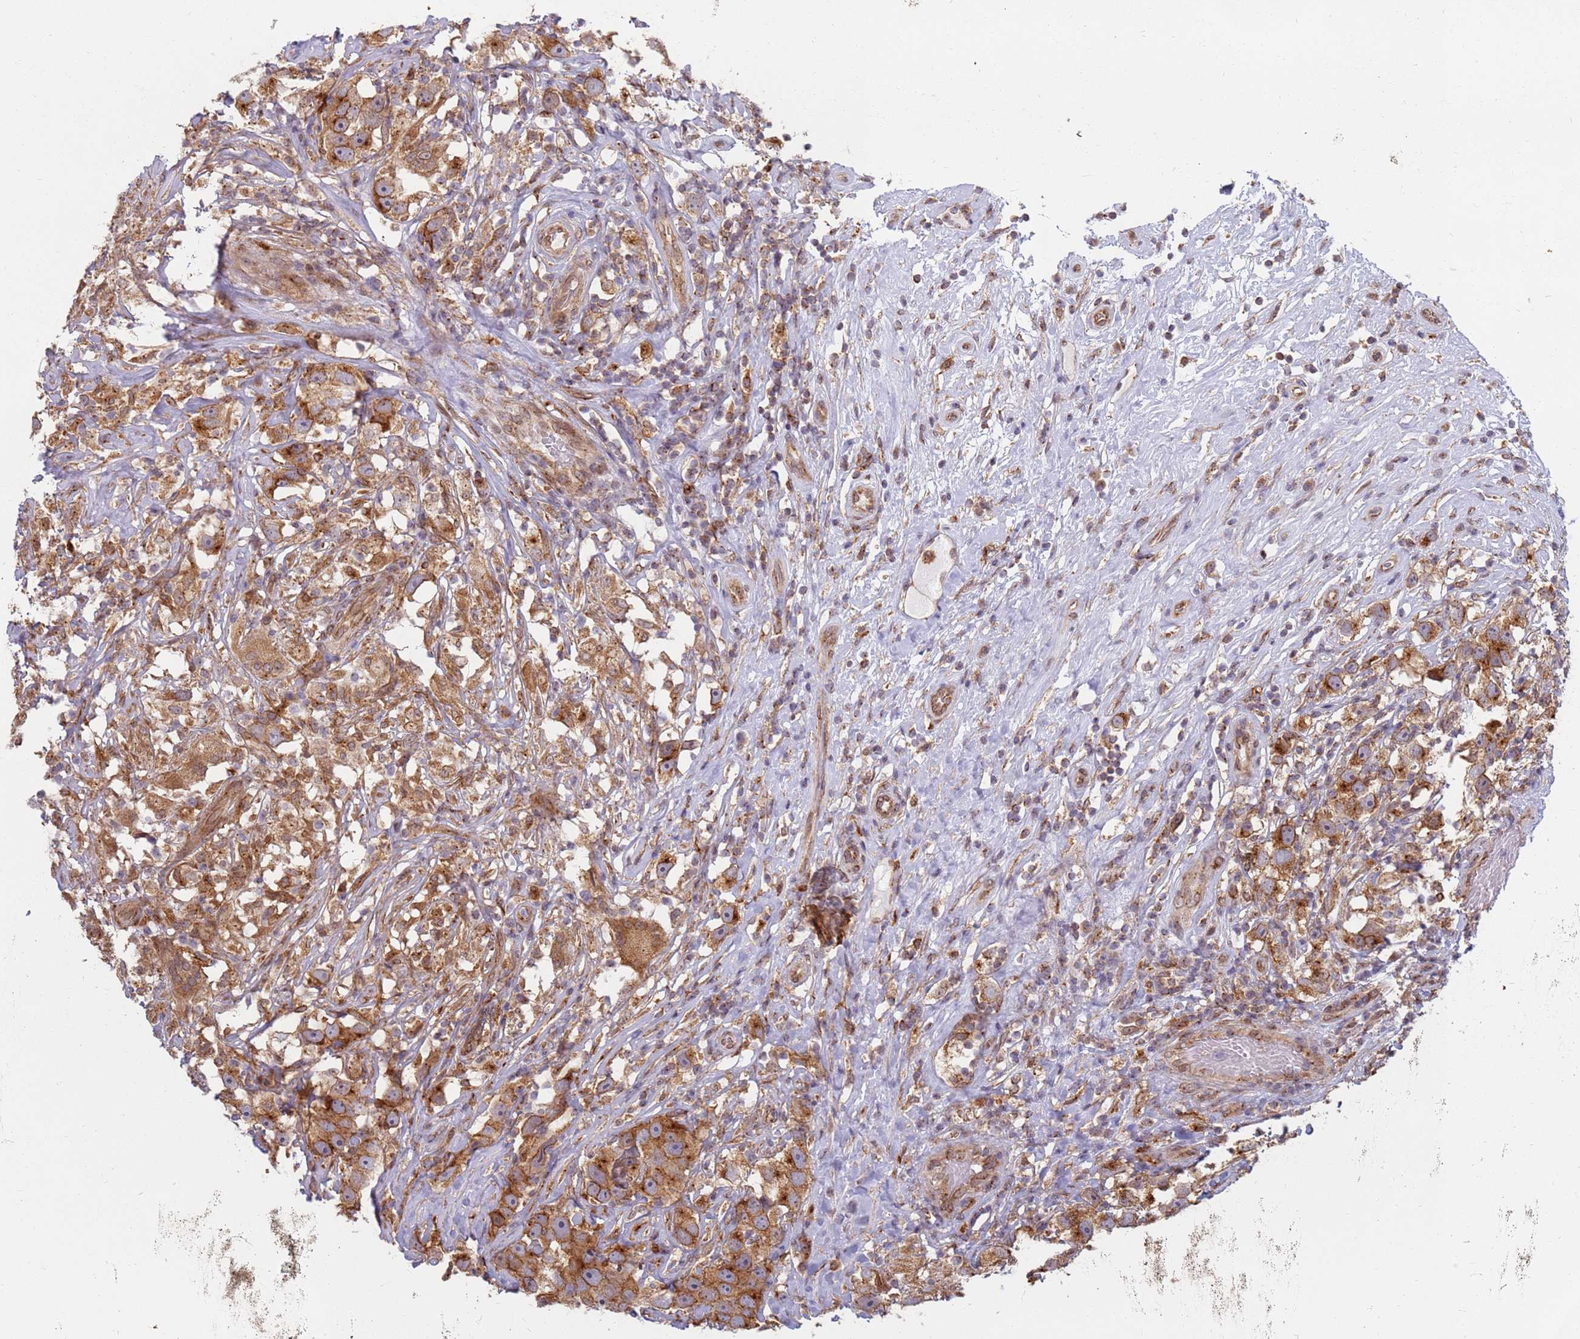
{"staining": {"intensity": "strong", "quantity": ">75%", "location": "cytoplasmic/membranous"}, "tissue": "testis cancer", "cell_type": "Tumor cells", "image_type": "cancer", "snomed": [{"axis": "morphology", "description": "Seminoma, NOS"}, {"axis": "topography", "description": "Testis"}], "caption": "The histopathology image demonstrates a brown stain indicating the presence of a protein in the cytoplasmic/membranous of tumor cells in testis seminoma.", "gene": "CEP170", "patient": {"sex": "male", "age": 49}}